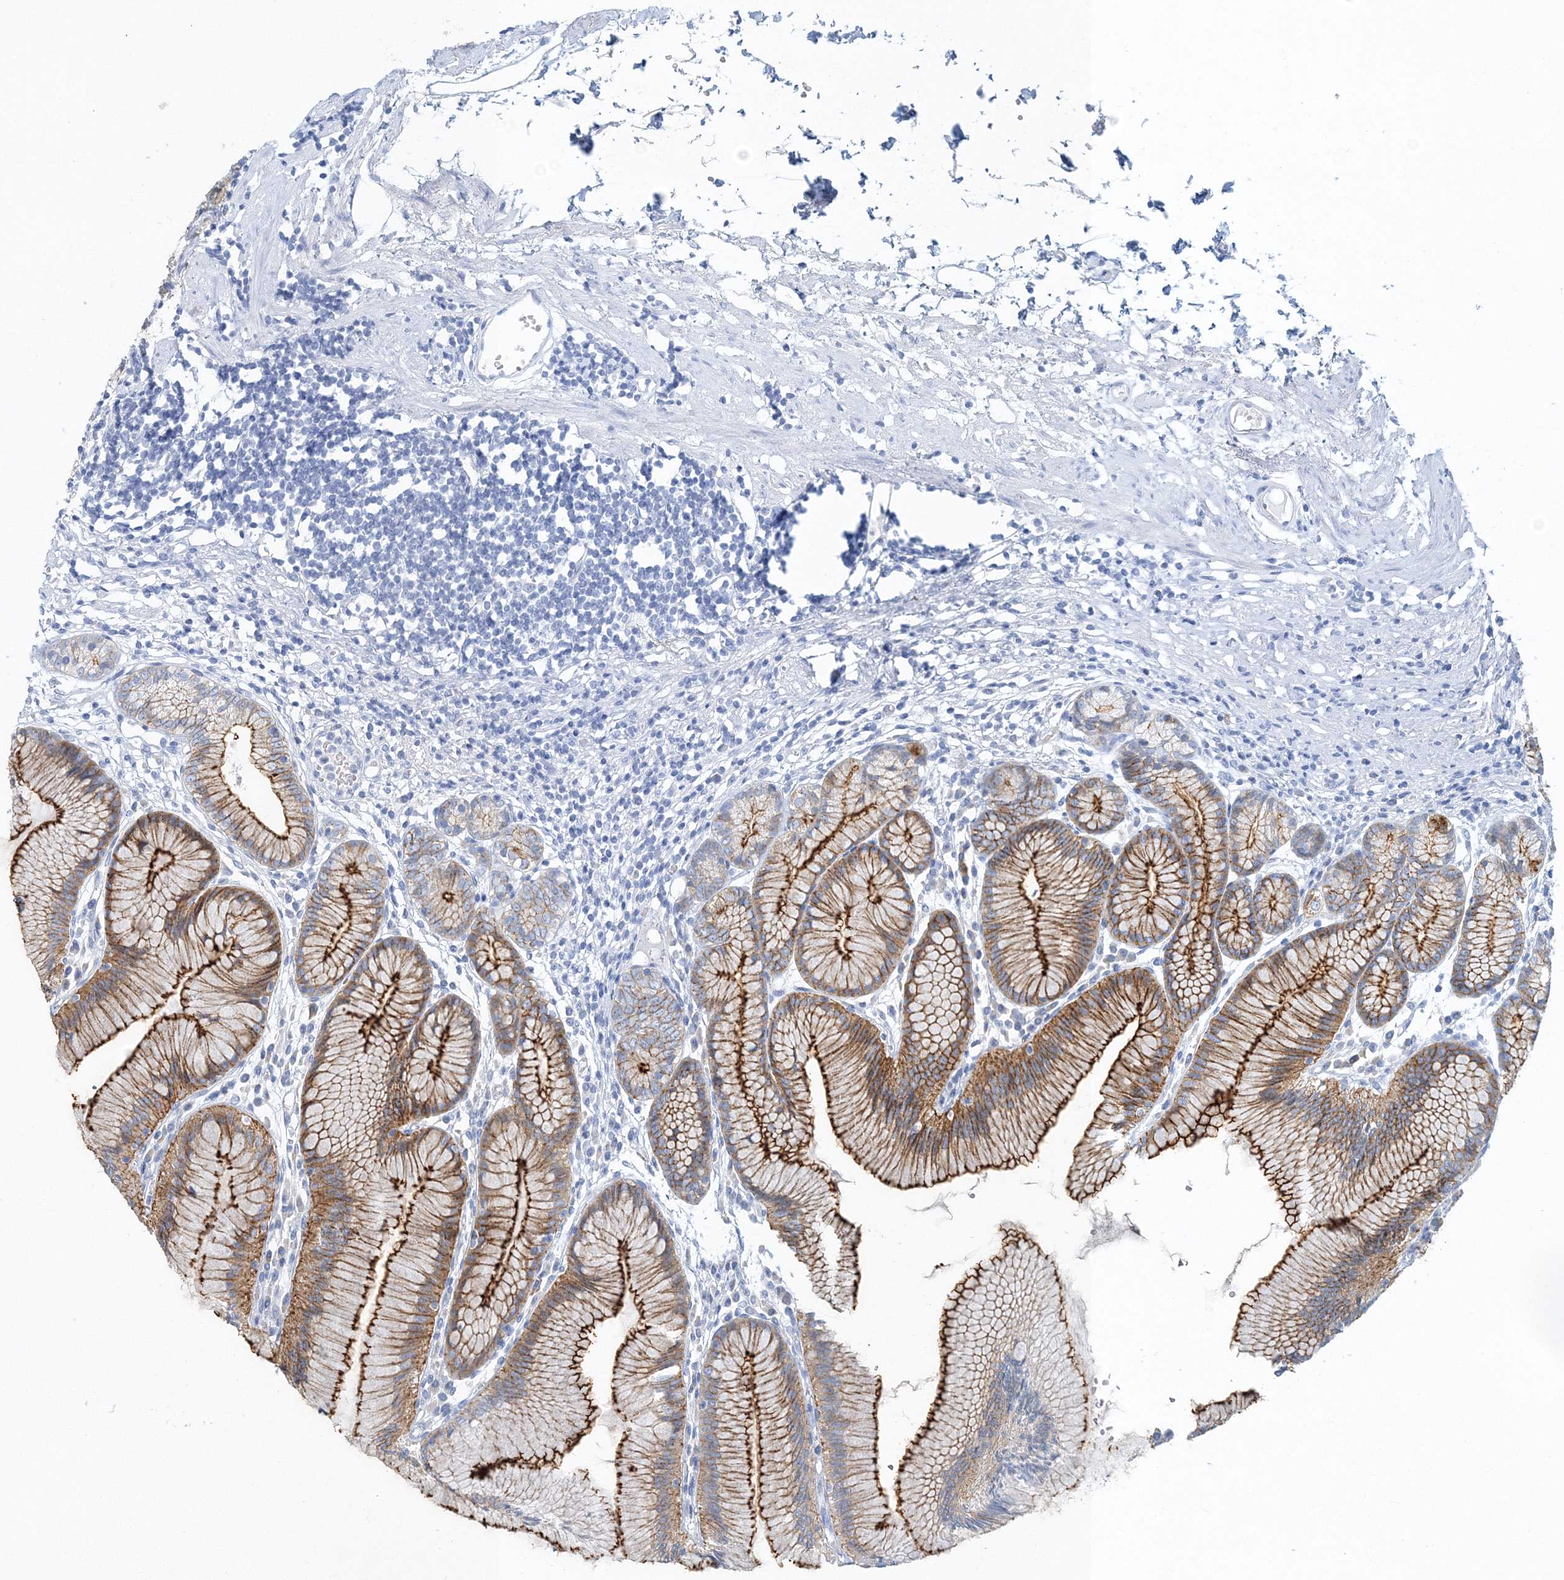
{"staining": {"intensity": "strong", "quantity": "25%-75%", "location": "cytoplasmic/membranous"}, "tissue": "stomach", "cell_type": "Glandular cells", "image_type": "normal", "snomed": [{"axis": "morphology", "description": "Normal tissue, NOS"}, {"axis": "topography", "description": "Stomach"}], "caption": "A high-resolution histopathology image shows IHC staining of benign stomach, which exhibits strong cytoplasmic/membranous expression in approximately 25%-75% of glandular cells.", "gene": "VILL", "patient": {"sex": "female", "age": 57}}